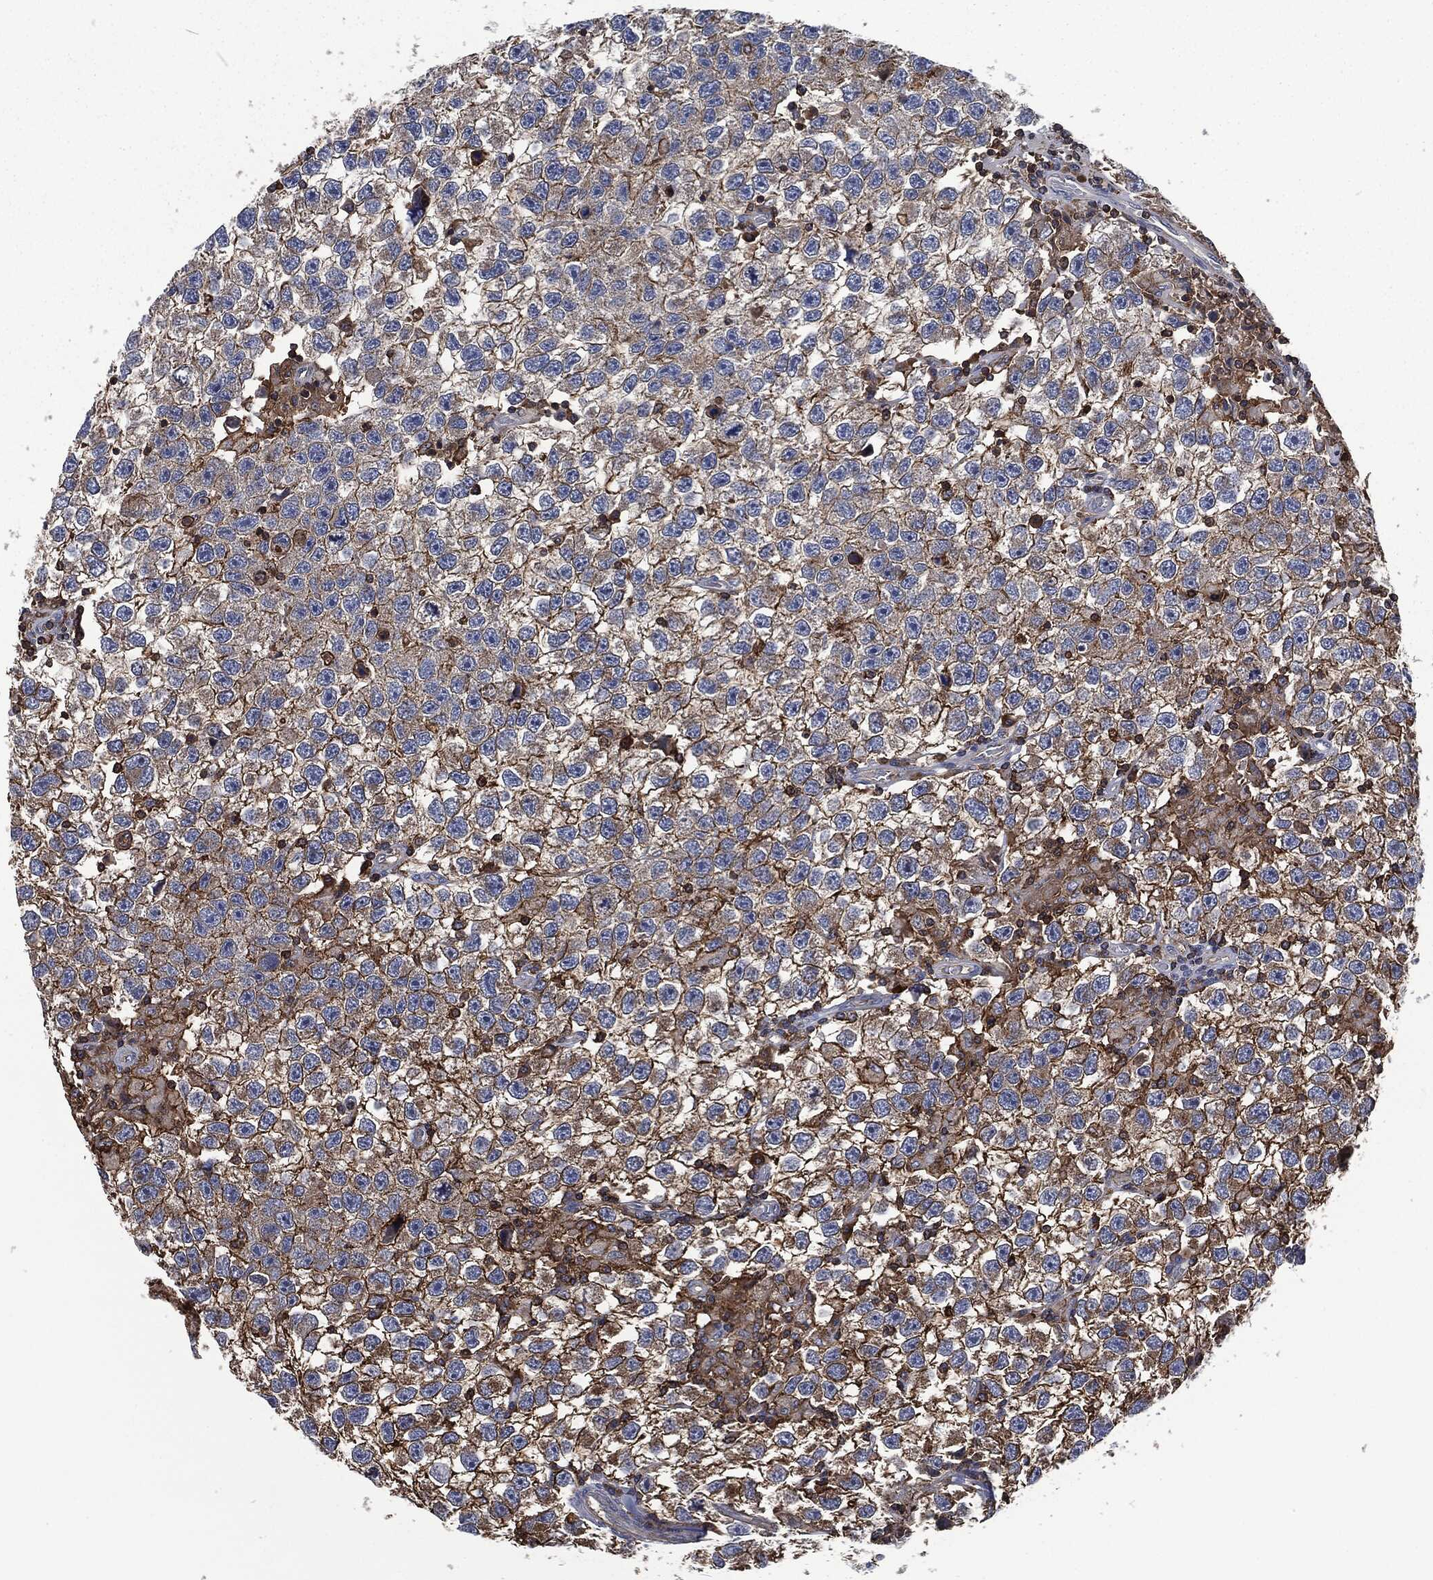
{"staining": {"intensity": "strong", "quantity": "25%-75%", "location": "cytoplasmic/membranous"}, "tissue": "testis cancer", "cell_type": "Tumor cells", "image_type": "cancer", "snomed": [{"axis": "morphology", "description": "Seminoma, NOS"}, {"axis": "topography", "description": "Testis"}], "caption": "Testis cancer stained with DAB (3,3'-diaminobenzidine) immunohistochemistry (IHC) exhibits high levels of strong cytoplasmic/membranous staining in about 25%-75% of tumor cells.", "gene": "LGALS9", "patient": {"sex": "male", "age": 26}}